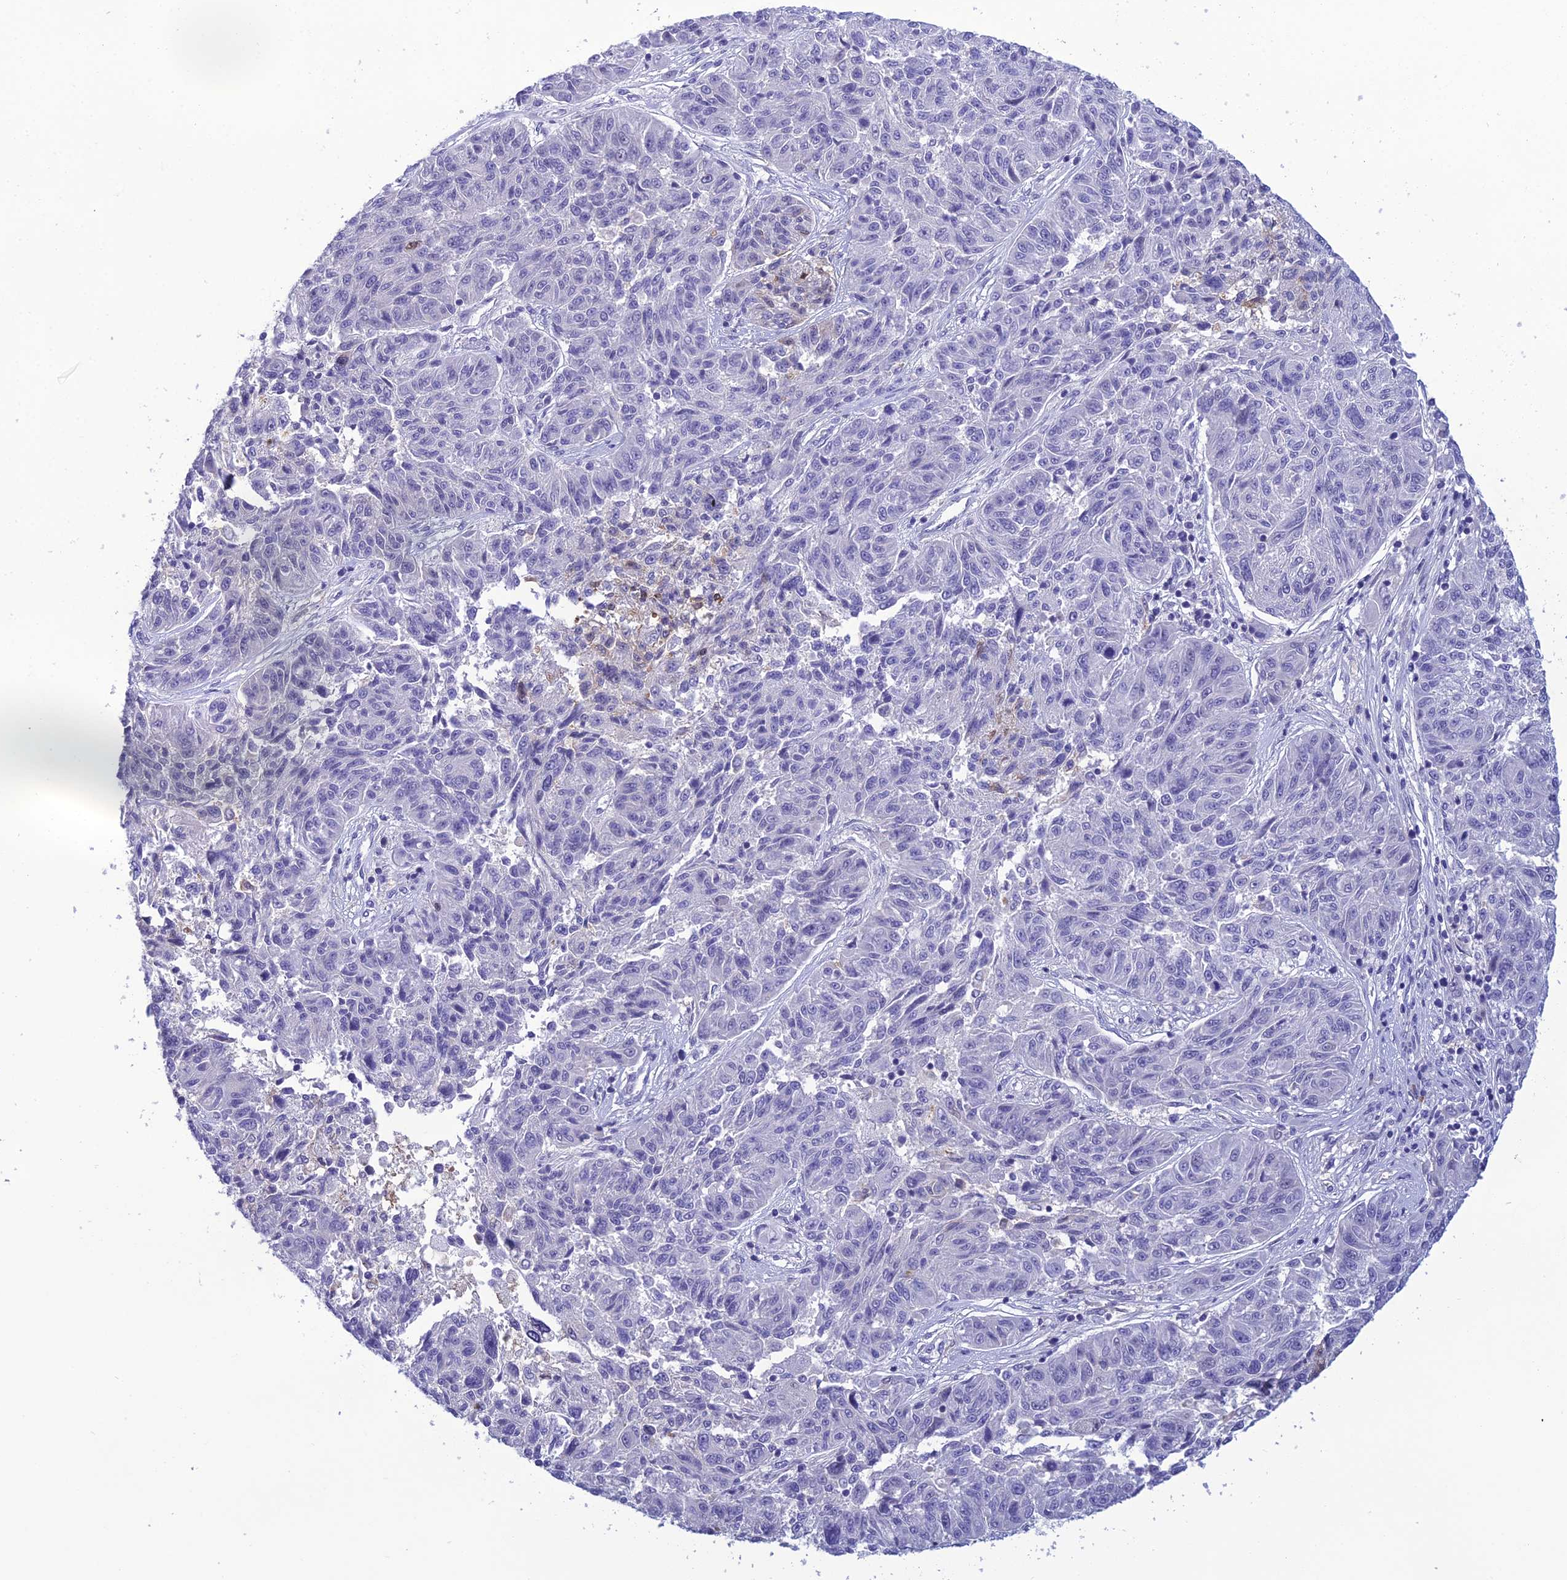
{"staining": {"intensity": "negative", "quantity": "none", "location": "none"}, "tissue": "melanoma", "cell_type": "Tumor cells", "image_type": "cancer", "snomed": [{"axis": "morphology", "description": "Malignant melanoma, NOS"}, {"axis": "topography", "description": "Skin"}], "caption": "An image of melanoma stained for a protein demonstrates no brown staining in tumor cells. Brightfield microscopy of IHC stained with DAB (3,3'-diaminobenzidine) (brown) and hematoxylin (blue), captured at high magnification.", "gene": "CRB2", "patient": {"sex": "male", "age": 53}}